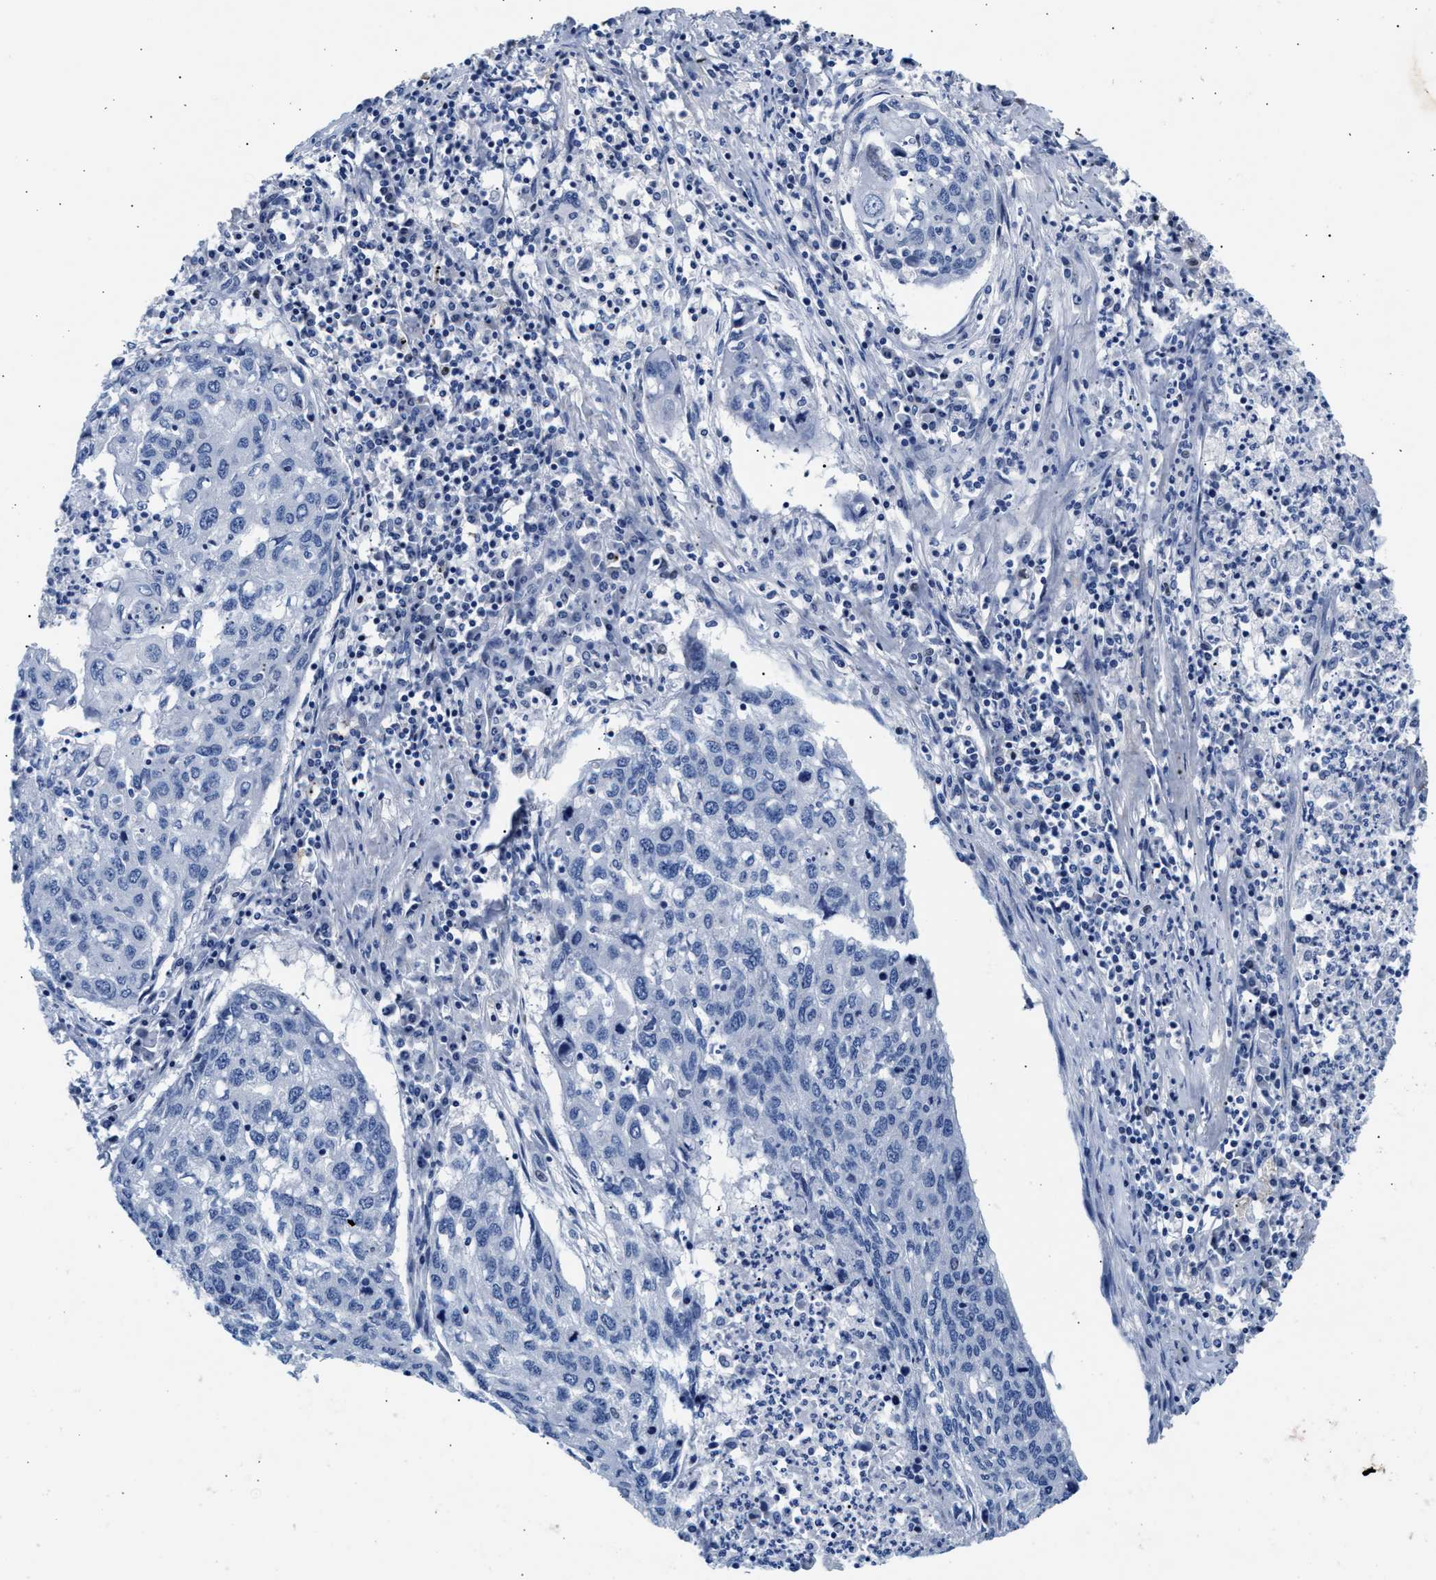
{"staining": {"intensity": "negative", "quantity": "none", "location": "none"}, "tissue": "lung cancer", "cell_type": "Tumor cells", "image_type": "cancer", "snomed": [{"axis": "morphology", "description": "Squamous cell carcinoma, NOS"}, {"axis": "topography", "description": "Lung"}], "caption": "There is no significant staining in tumor cells of lung cancer.", "gene": "ACTL7B", "patient": {"sex": "female", "age": 63}}